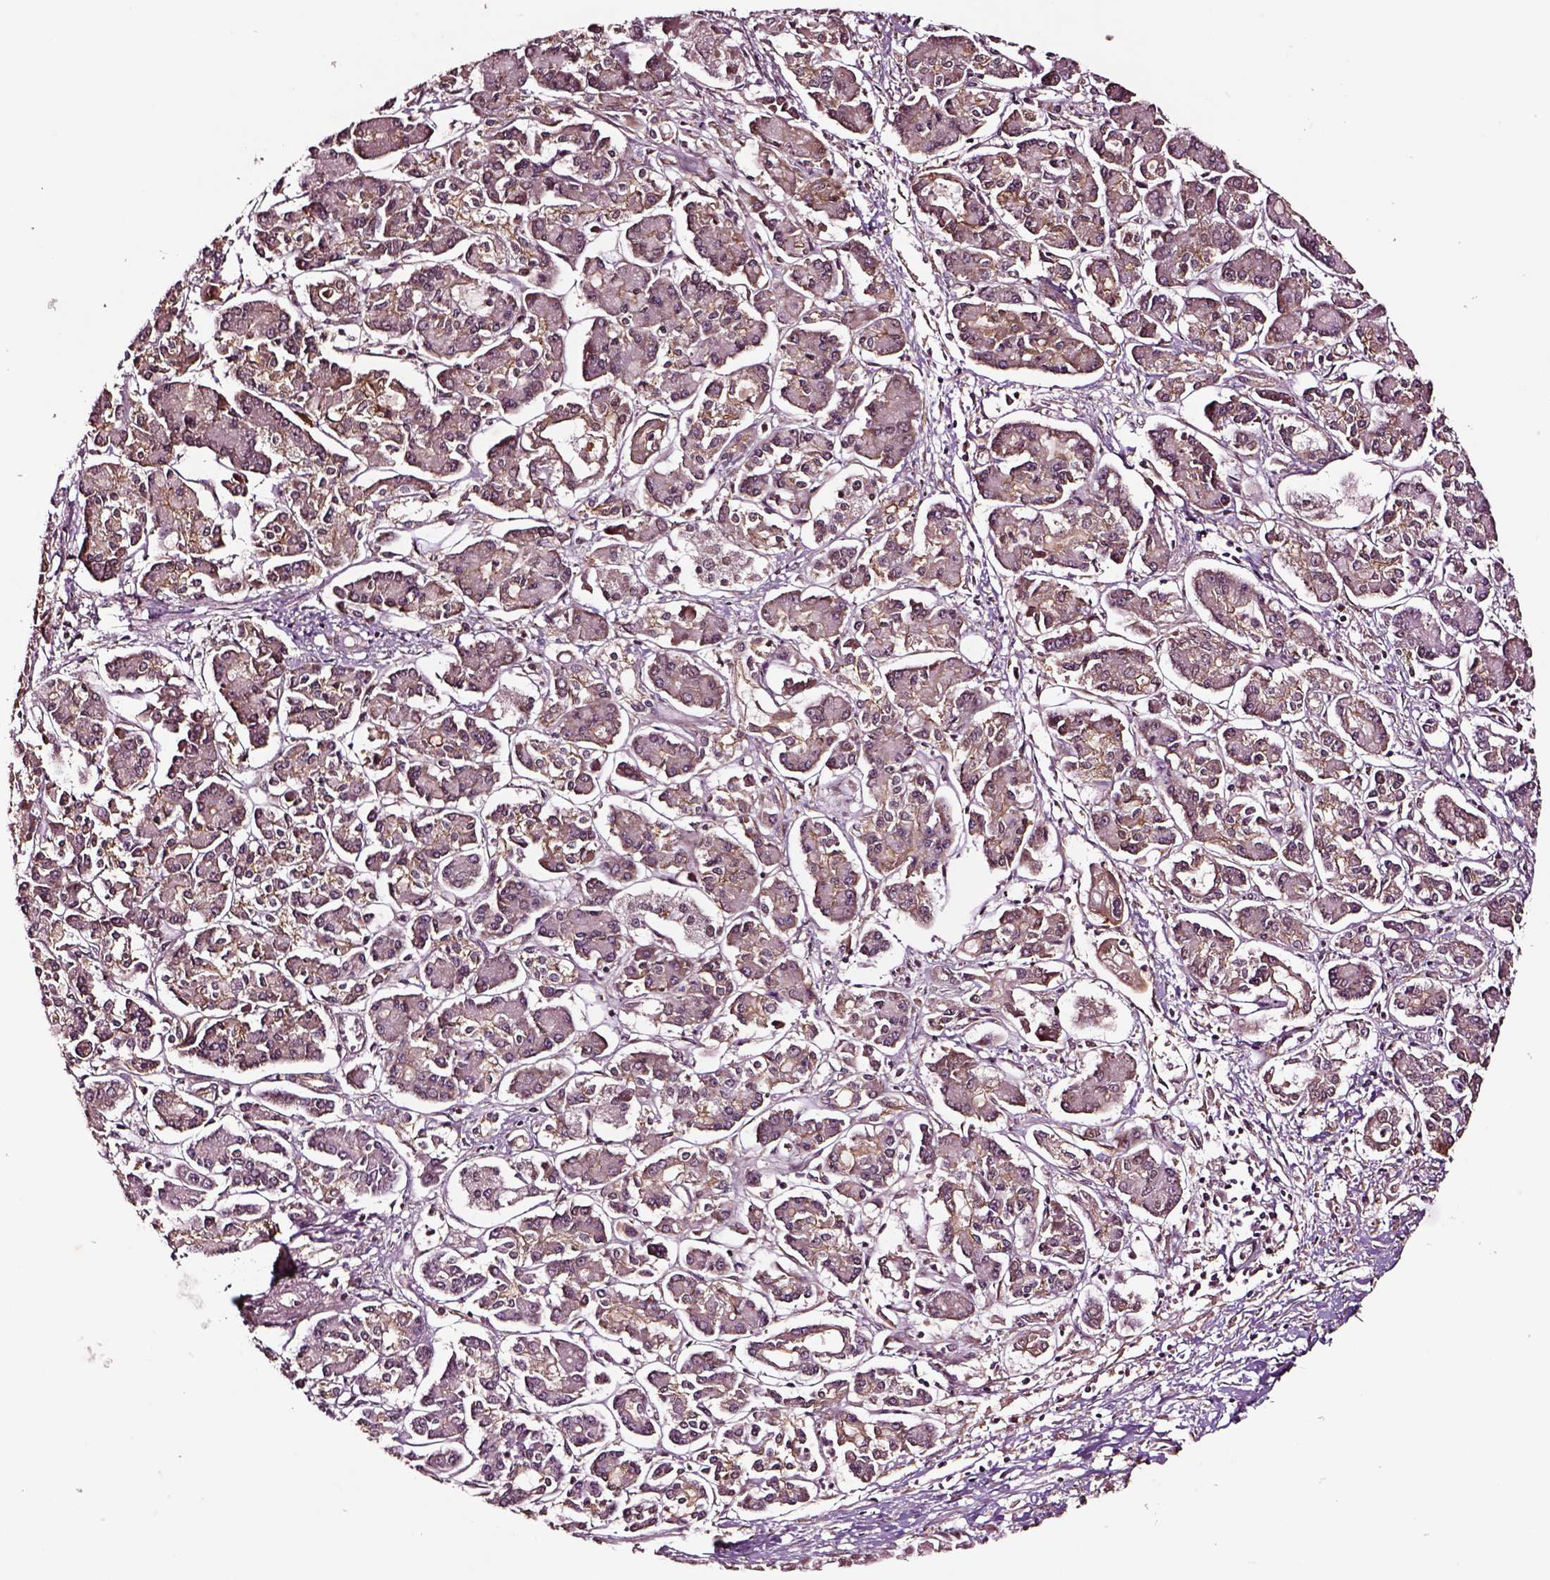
{"staining": {"intensity": "moderate", "quantity": ">75%", "location": "cytoplasmic/membranous"}, "tissue": "pancreatic cancer", "cell_type": "Tumor cells", "image_type": "cancer", "snomed": [{"axis": "morphology", "description": "Adenocarcinoma, NOS"}, {"axis": "topography", "description": "Pancreas"}], "caption": "Pancreatic adenocarcinoma tissue reveals moderate cytoplasmic/membranous staining in approximately >75% of tumor cells, visualized by immunohistochemistry.", "gene": "RASSF5", "patient": {"sex": "male", "age": 85}}